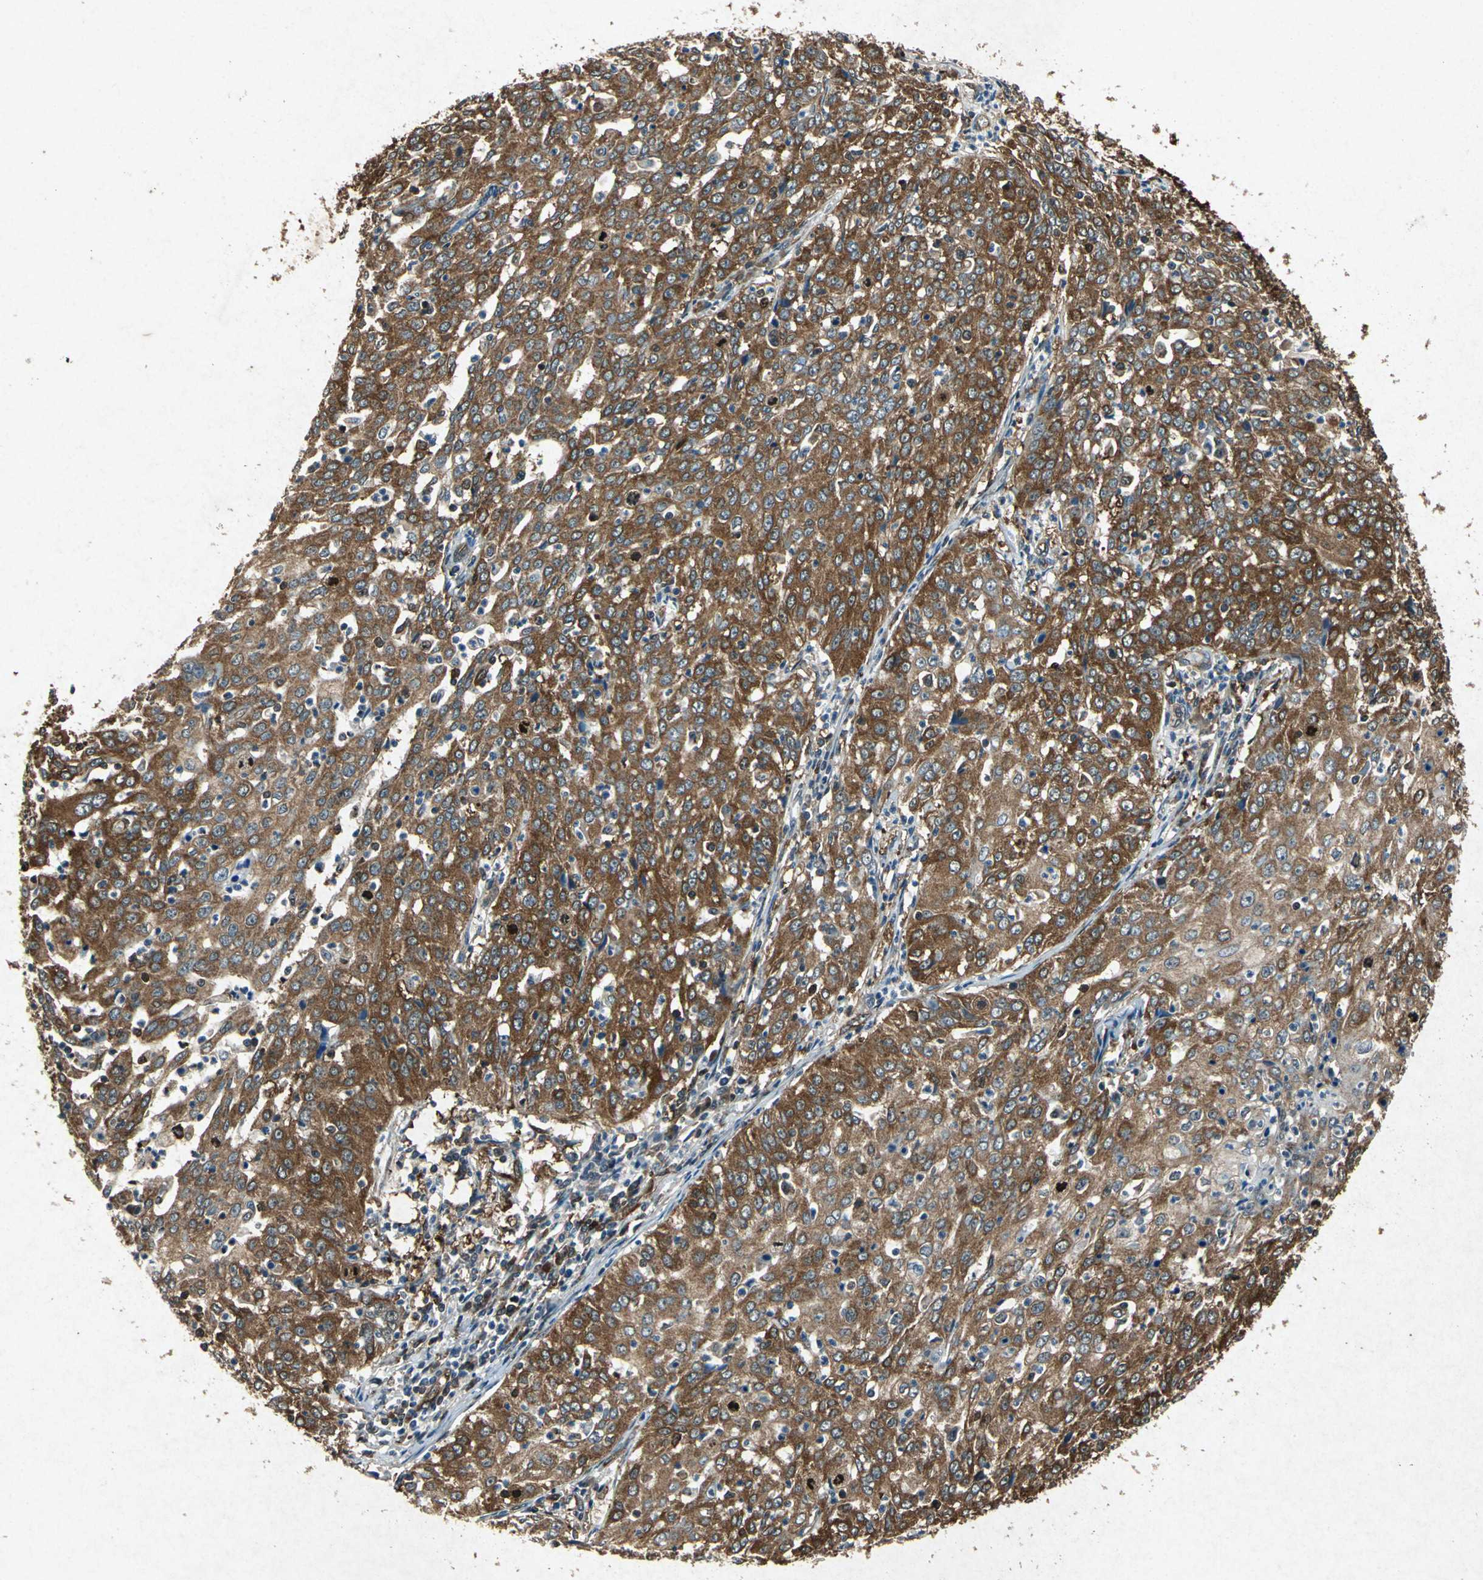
{"staining": {"intensity": "strong", "quantity": ">75%", "location": "cytoplasmic/membranous"}, "tissue": "cervical cancer", "cell_type": "Tumor cells", "image_type": "cancer", "snomed": [{"axis": "morphology", "description": "Squamous cell carcinoma, NOS"}, {"axis": "topography", "description": "Cervix"}], "caption": "Protein expression analysis of human cervical cancer reveals strong cytoplasmic/membranous expression in about >75% of tumor cells. (Stains: DAB (3,3'-diaminobenzidine) in brown, nuclei in blue, Microscopy: brightfield microscopy at high magnification).", "gene": "HSP90AB1", "patient": {"sex": "female", "age": 39}}